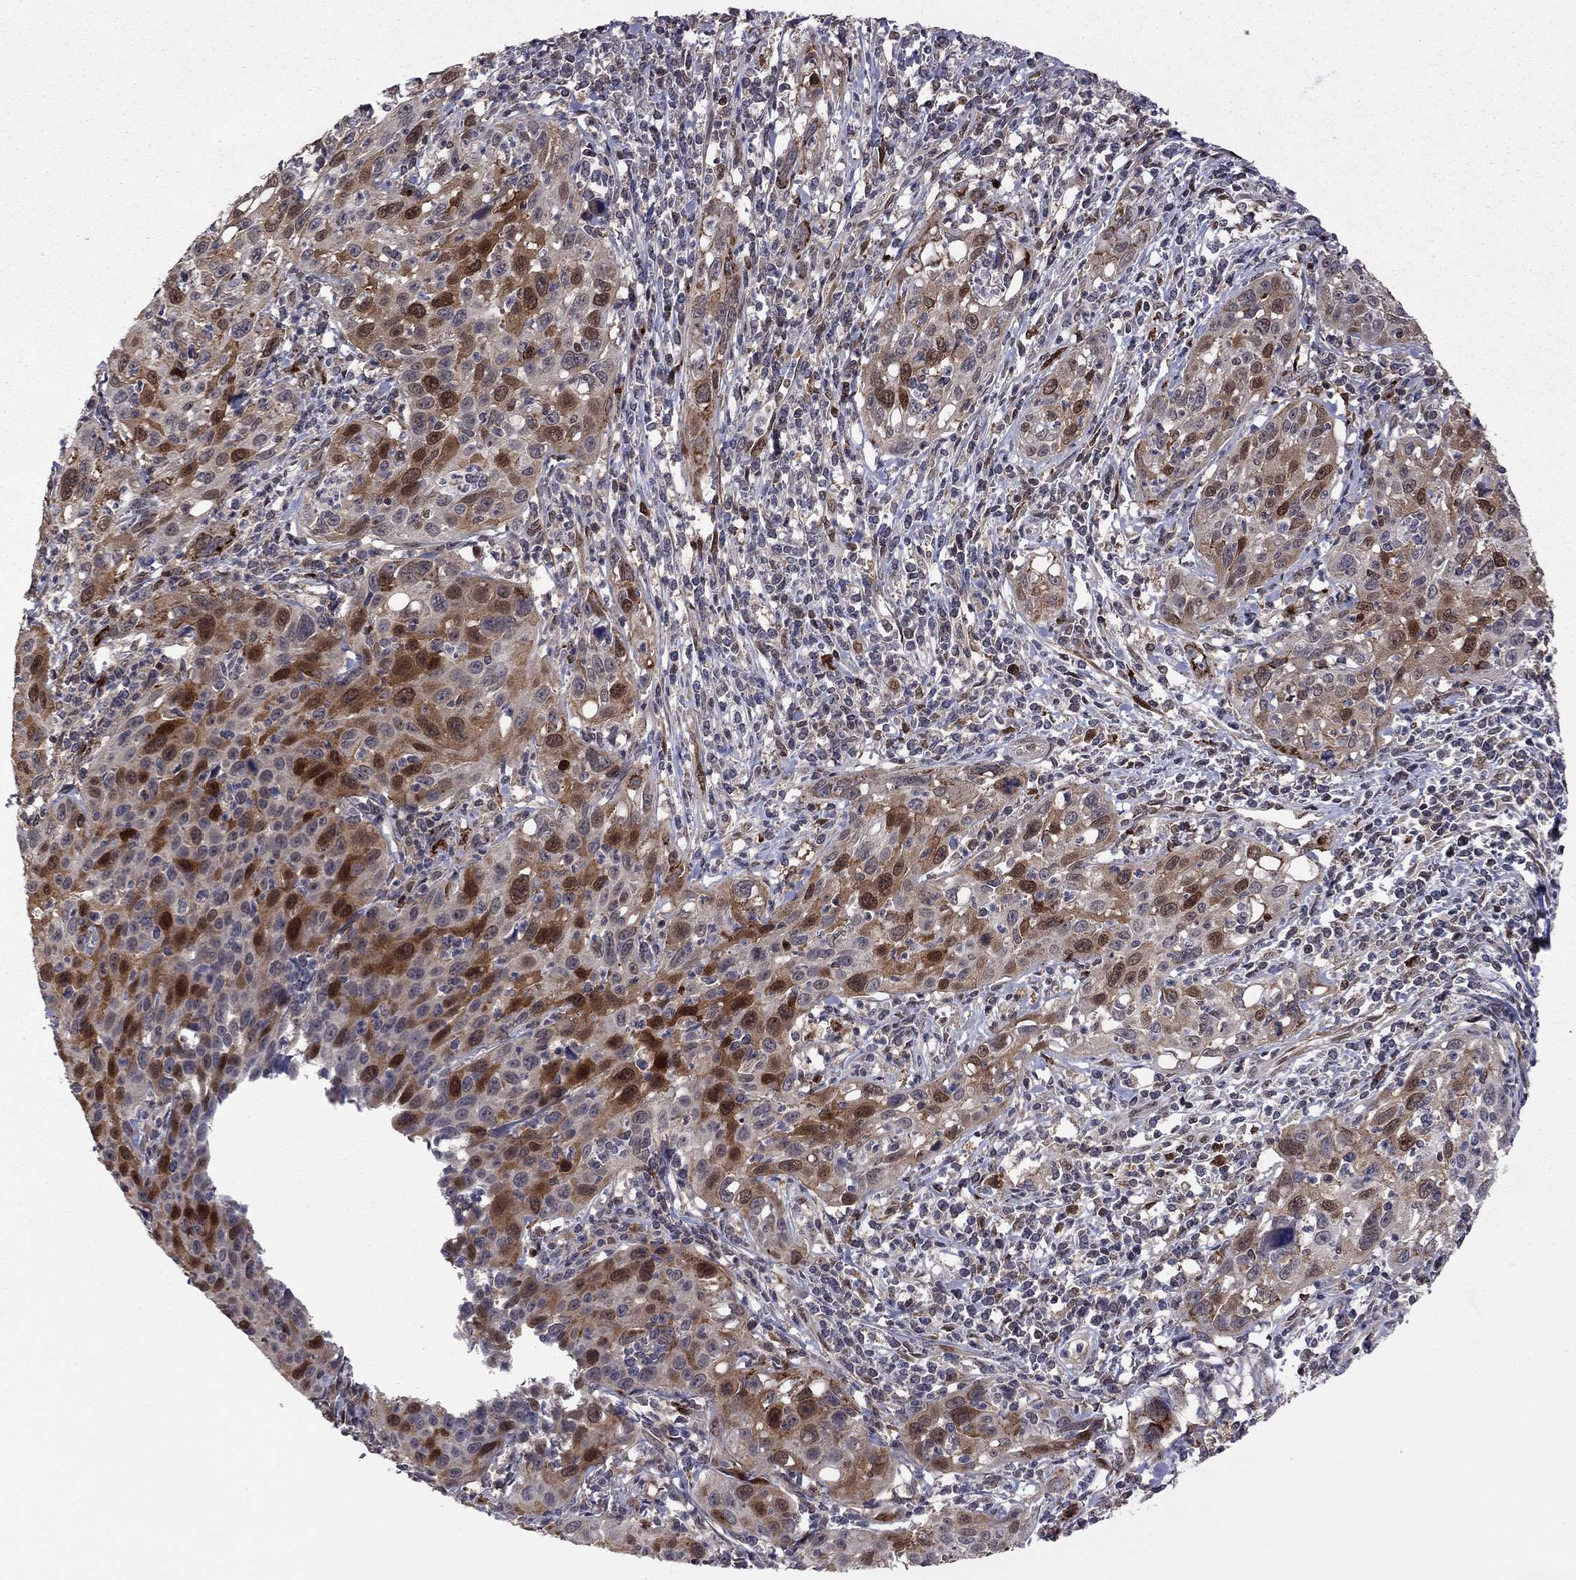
{"staining": {"intensity": "strong", "quantity": "<25%", "location": "cytoplasmic/membranous"}, "tissue": "cervical cancer", "cell_type": "Tumor cells", "image_type": "cancer", "snomed": [{"axis": "morphology", "description": "Squamous cell carcinoma, NOS"}, {"axis": "topography", "description": "Cervix"}], "caption": "Cervical squamous cell carcinoma stained with DAB (3,3'-diaminobenzidine) IHC reveals medium levels of strong cytoplasmic/membranous expression in about <25% of tumor cells. The staining was performed using DAB (3,3'-diaminobenzidine), with brown indicating positive protein expression. Nuclei are stained blue with hematoxylin.", "gene": "GPAA1", "patient": {"sex": "female", "age": 26}}